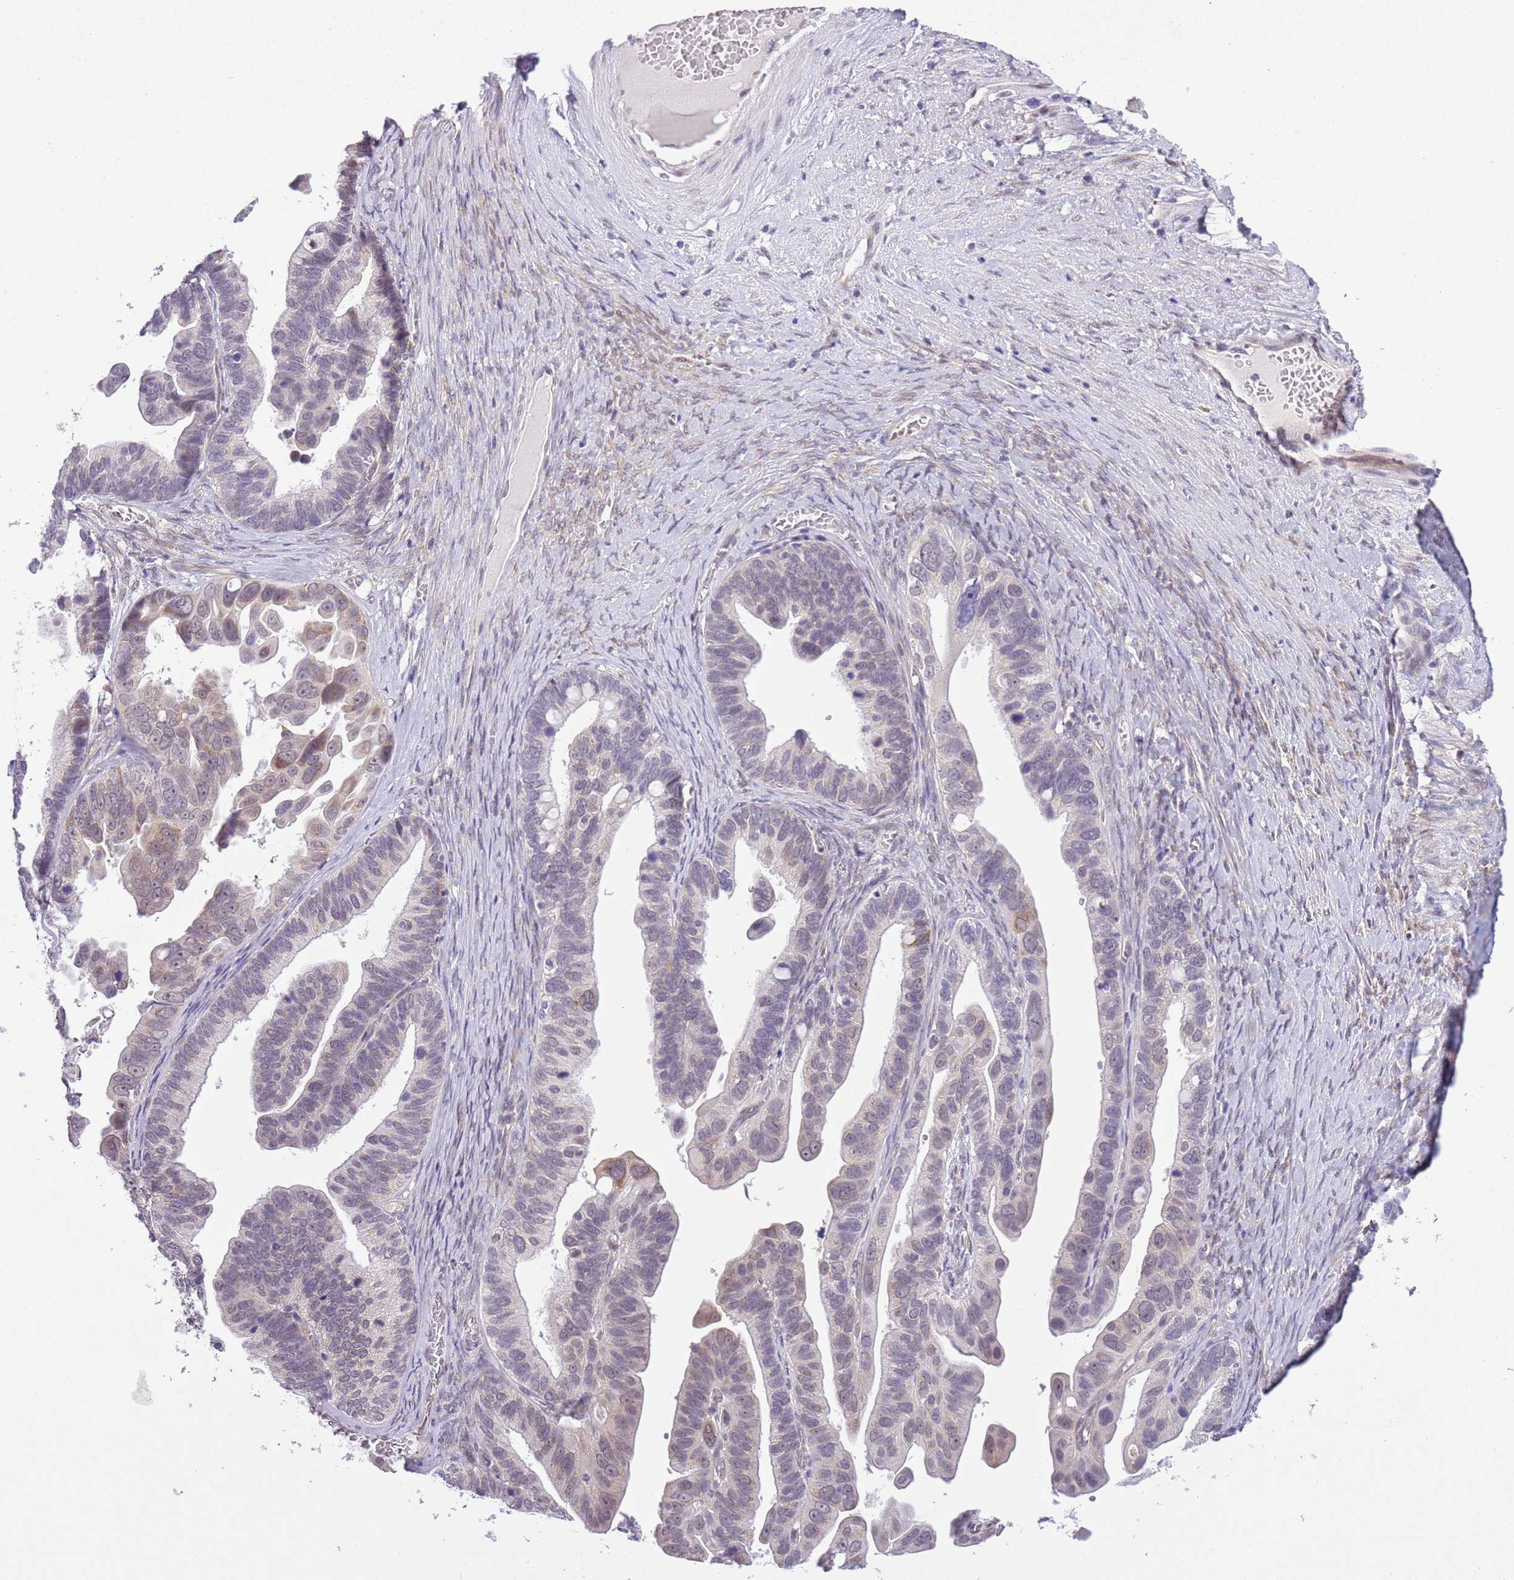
{"staining": {"intensity": "weak", "quantity": "<25%", "location": "cytoplasmic/membranous"}, "tissue": "ovarian cancer", "cell_type": "Tumor cells", "image_type": "cancer", "snomed": [{"axis": "morphology", "description": "Cystadenocarcinoma, serous, NOS"}, {"axis": "topography", "description": "Ovary"}], "caption": "The image demonstrates no staining of tumor cells in serous cystadenocarcinoma (ovarian).", "gene": "FAM120C", "patient": {"sex": "female", "age": 56}}